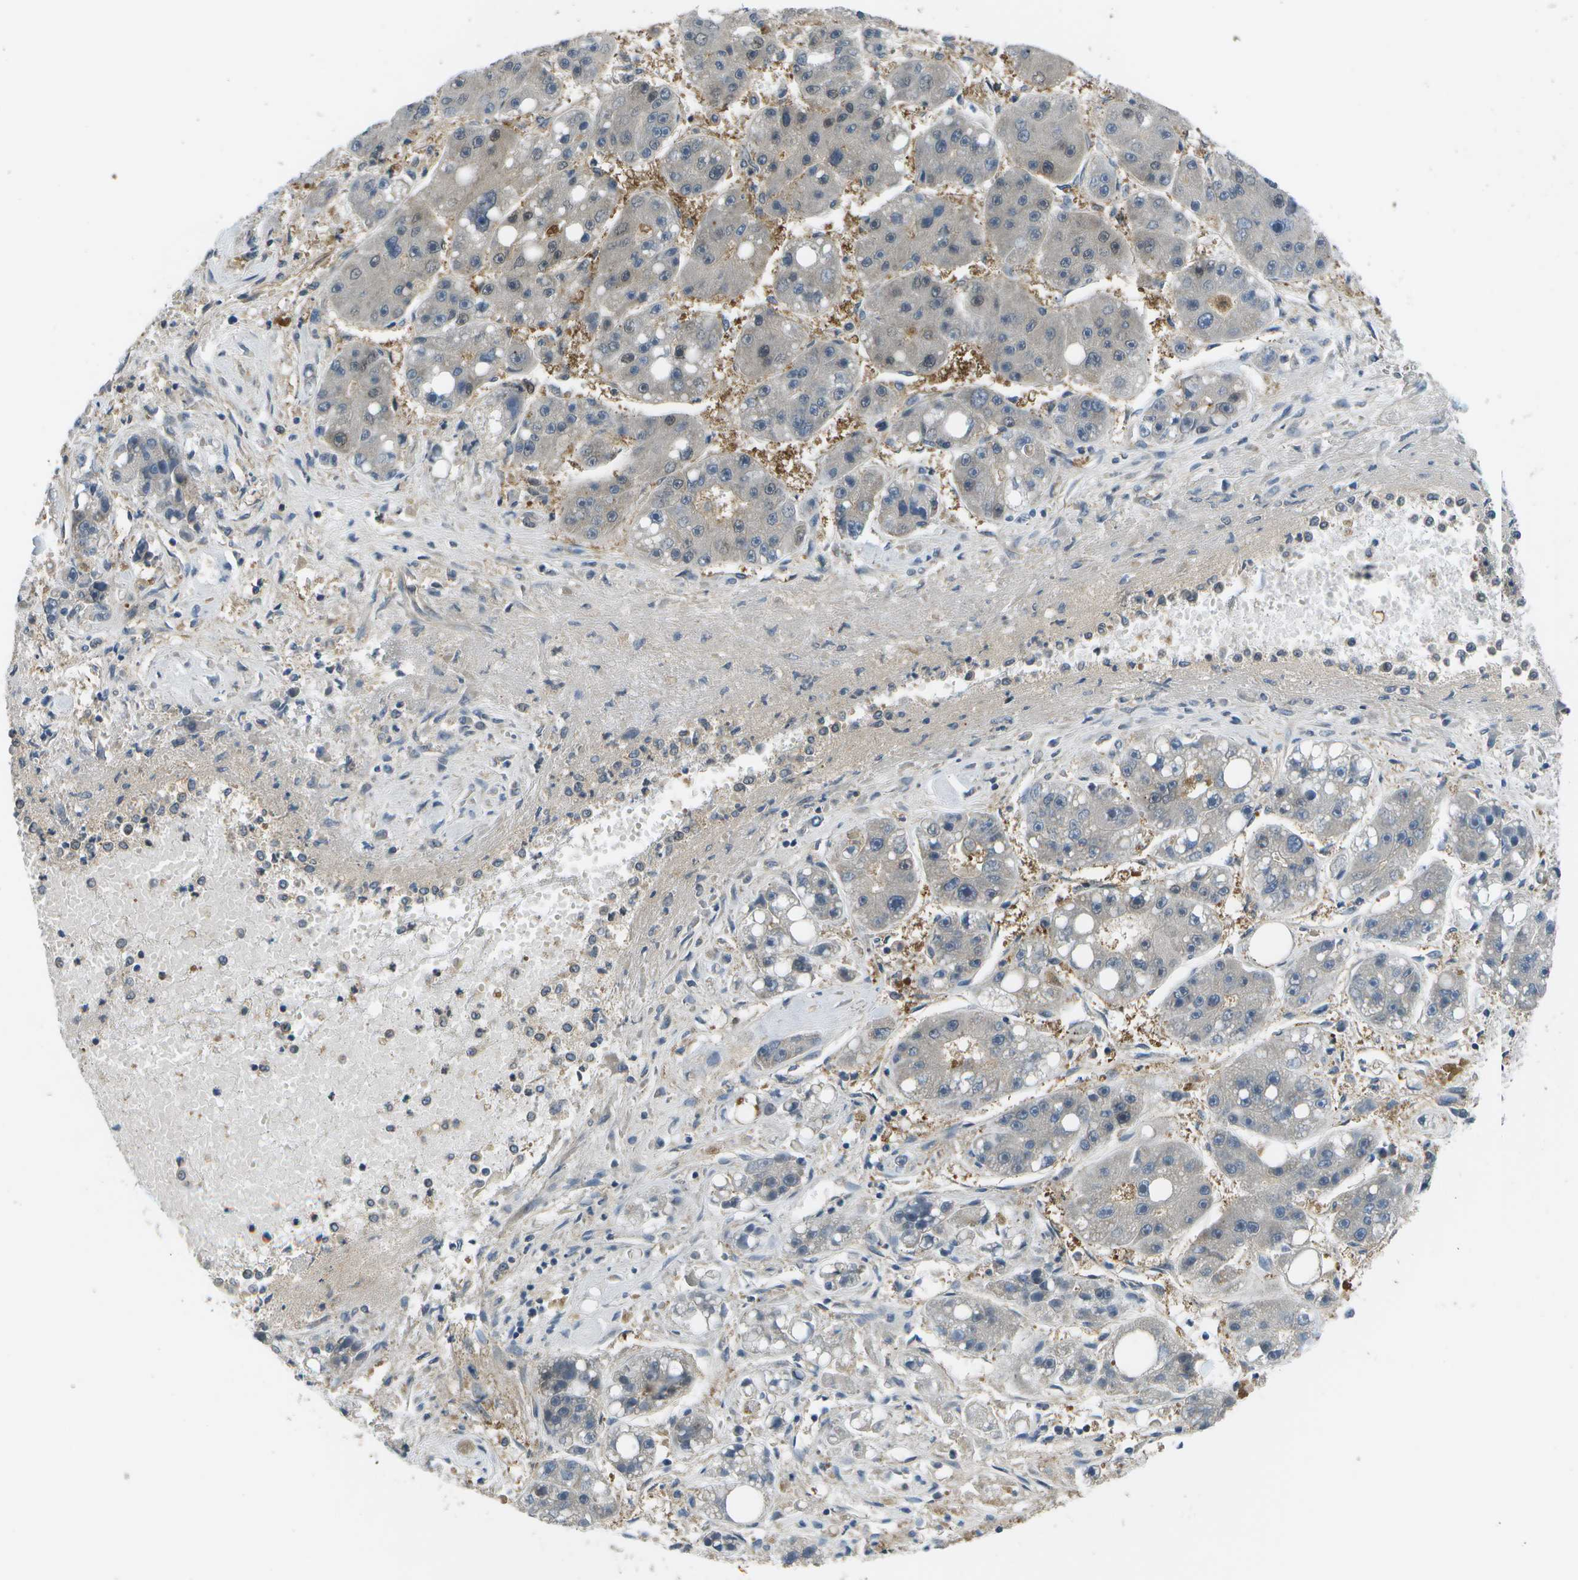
{"staining": {"intensity": "negative", "quantity": "none", "location": "none"}, "tissue": "liver cancer", "cell_type": "Tumor cells", "image_type": "cancer", "snomed": [{"axis": "morphology", "description": "Carcinoma, Hepatocellular, NOS"}, {"axis": "topography", "description": "Liver"}], "caption": "Tumor cells are negative for protein expression in human liver hepatocellular carcinoma.", "gene": "ENPP5", "patient": {"sex": "female", "age": 61}}